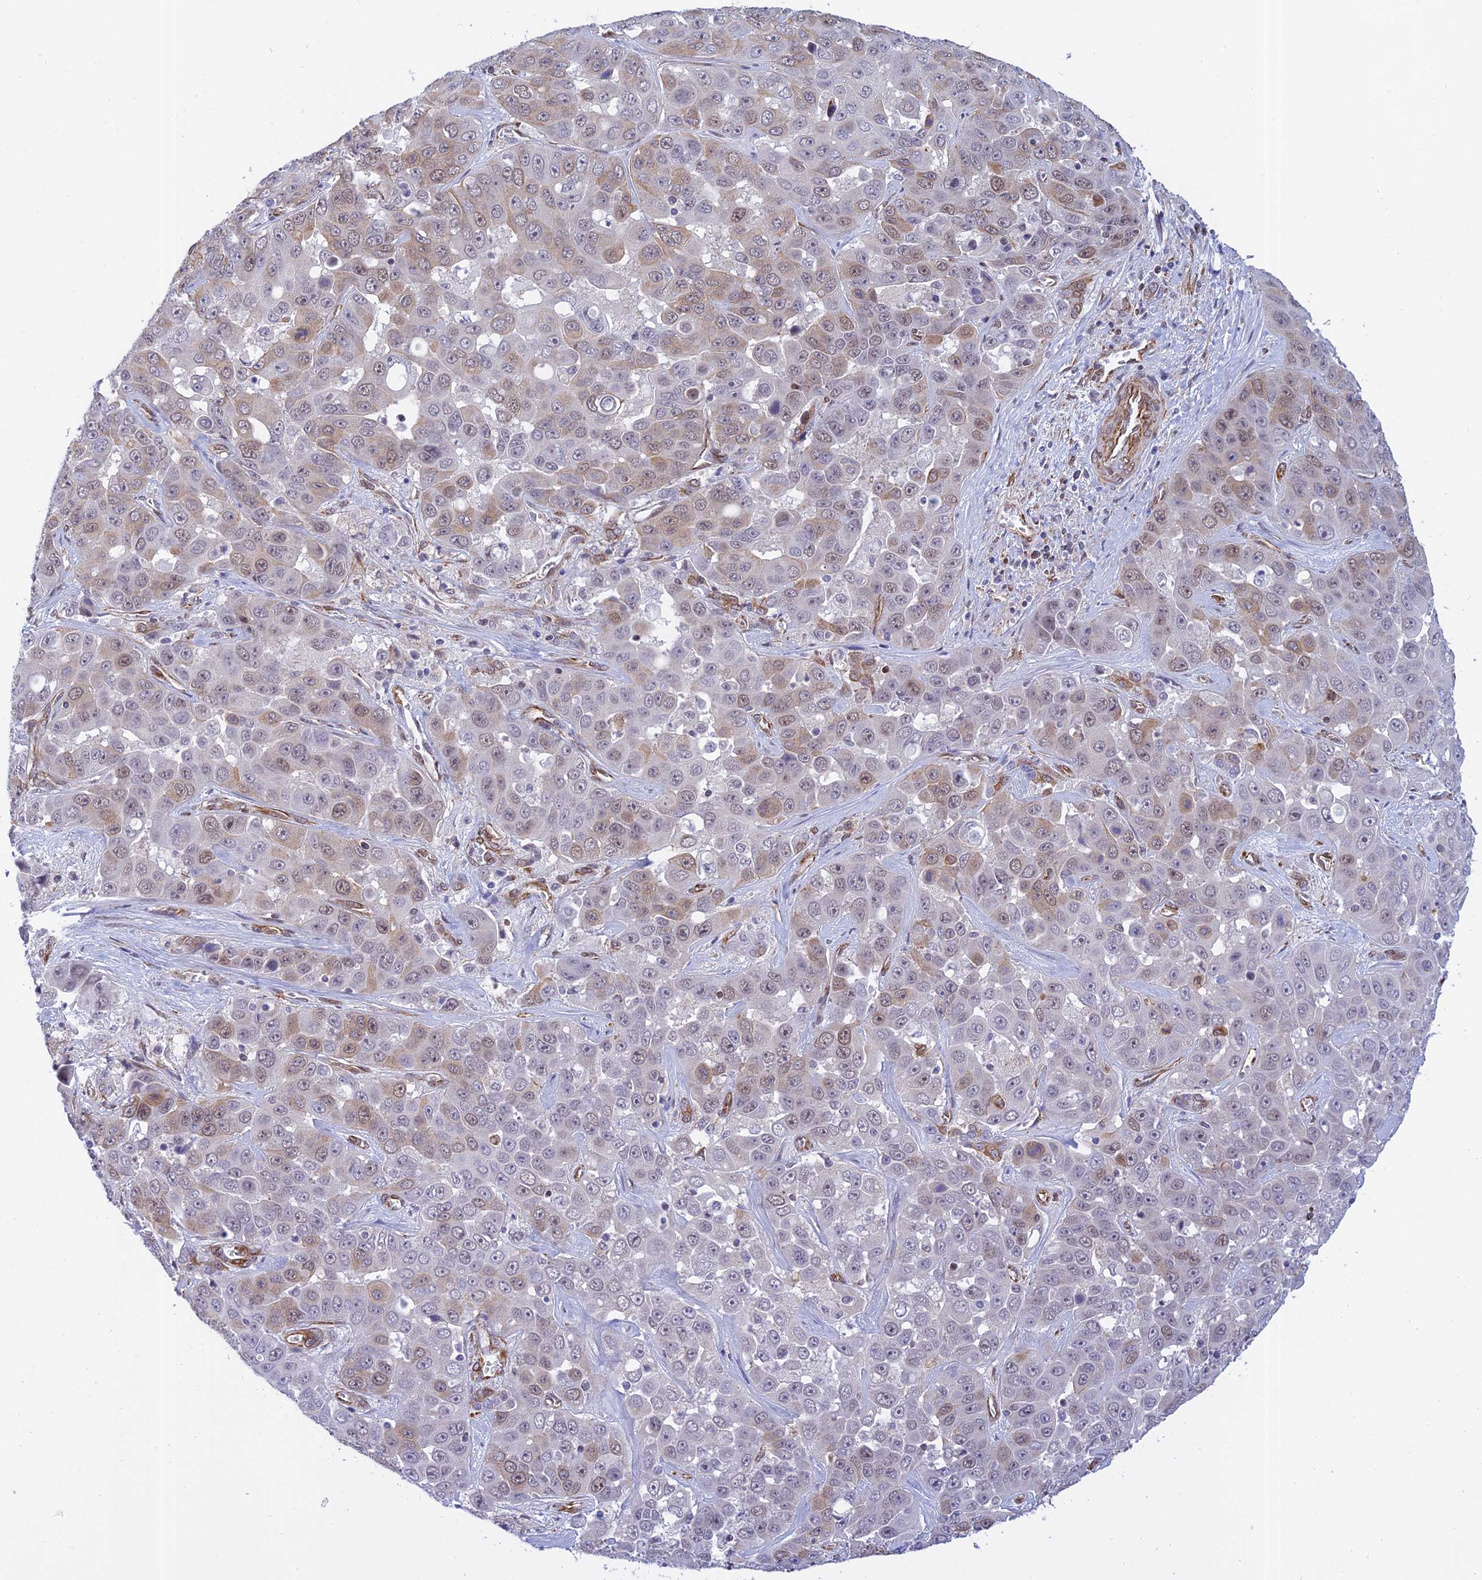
{"staining": {"intensity": "weak", "quantity": "<25%", "location": "cytoplasmic/membranous,nuclear"}, "tissue": "liver cancer", "cell_type": "Tumor cells", "image_type": "cancer", "snomed": [{"axis": "morphology", "description": "Cholangiocarcinoma"}, {"axis": "topography", "description": "Liver"}], "caption": "Tumor cells are negative for brown protein staining in liver cancer (cholangiocarcinoma). (Stains: DAB immunohistochemistry (IHC) with hematoxylin counter stain, Microscopy: brightfield microscopy at high magnification).", "gene": "PAGR1", "patient": {"sex": "female", "age": 52}}